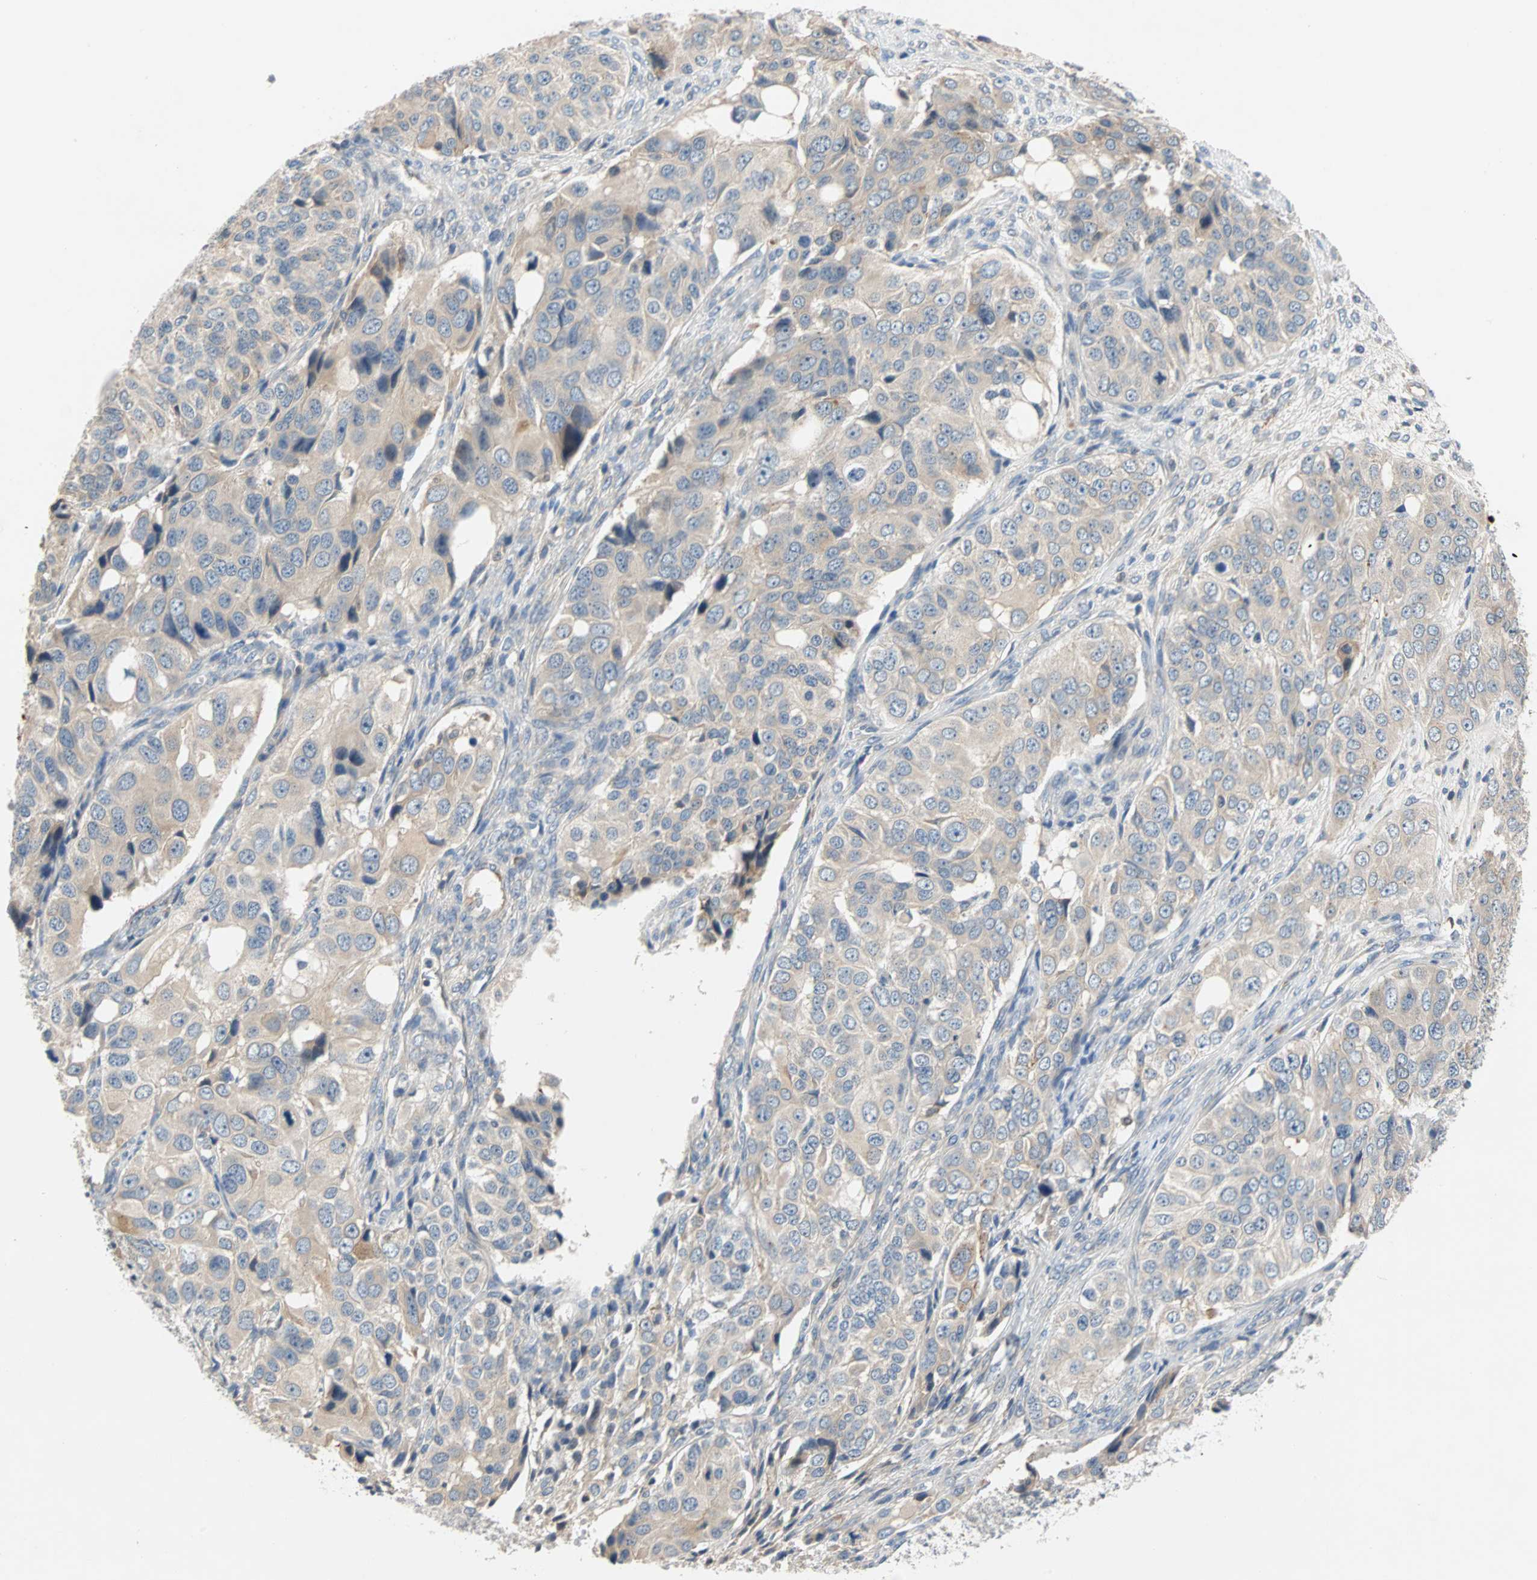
{"staining": {"intensity": "negative", "quantity": "none", "location": "none"}, "tissue": "ovarian cancer", "cell_type": "Tumor cells", "image_type": "cancer", "snomed": [{"axis": "morphology", "description": "Carcinoma, endometroid"}, {"axis": "topography", "description": "Ovary"}], "caption": "Immunohistochemistry (IHC) of human ovarian cancer (endometroid carcinoma) displays no expression in tumor cells.", "gene": "MAP4K1", "patient": {"sex": "female", "age": 51}}